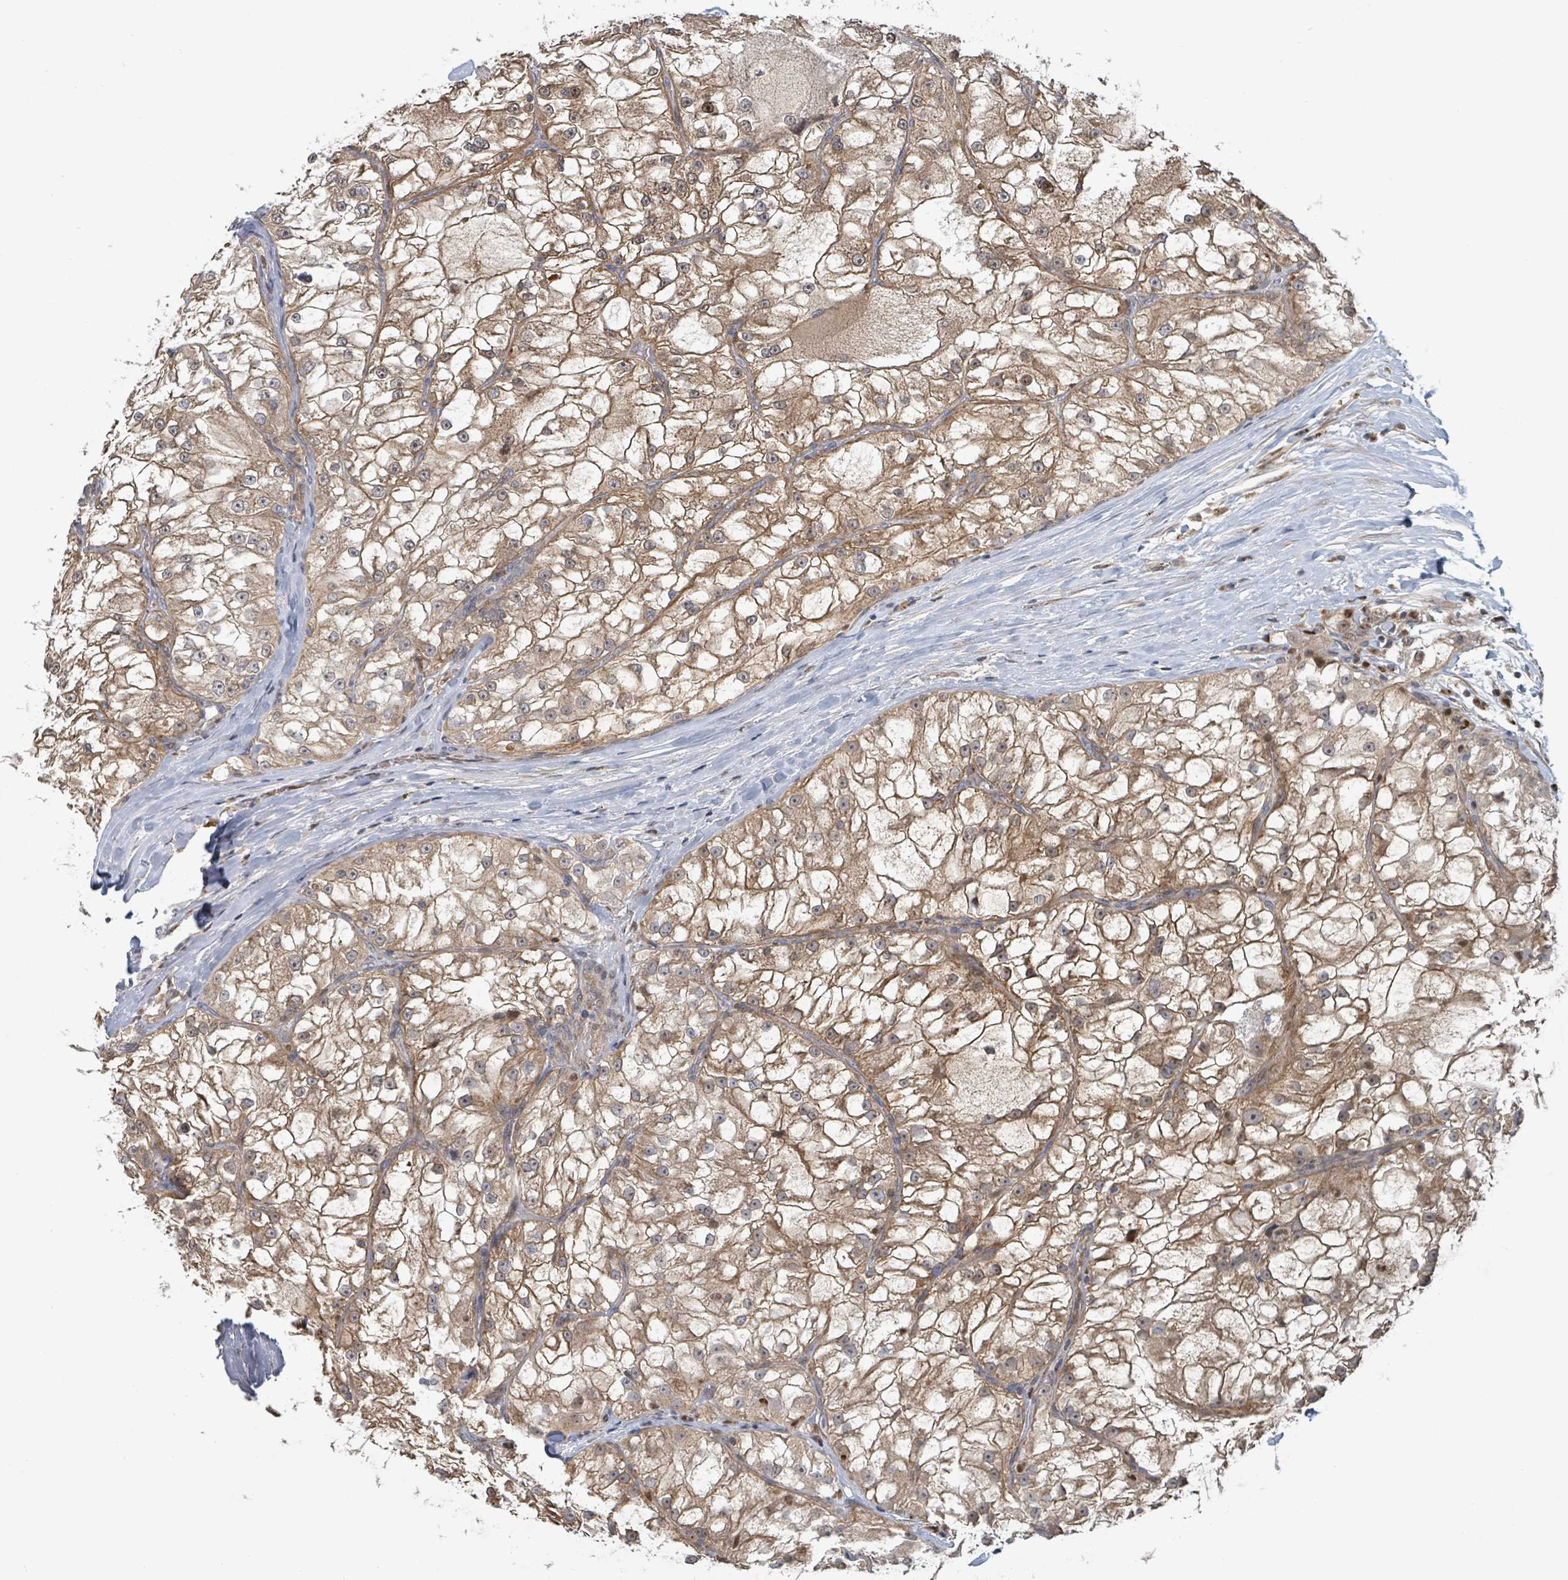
{"staining": {"intensity": "moderate", "quantity": ">75%", "location": "cytoplasmic/membranous"}, "tissue": "renal cancer", "cell_type": "Tumor cells", "image_type": "cancer", "snomed": [{"axis": "morphology", "description": "Adenocarcinoma, NOS"}, {"axis": "topography", "description": "Kidney"}], "caption": "Renal cancer tissue reveals moderate cytoplasmic/membranous staining in approximately >75% of tumor cells, visualized by immunohistochemistry.", "gene": "HIVEP1", "patient": {"sex": "female", "age": 72}}